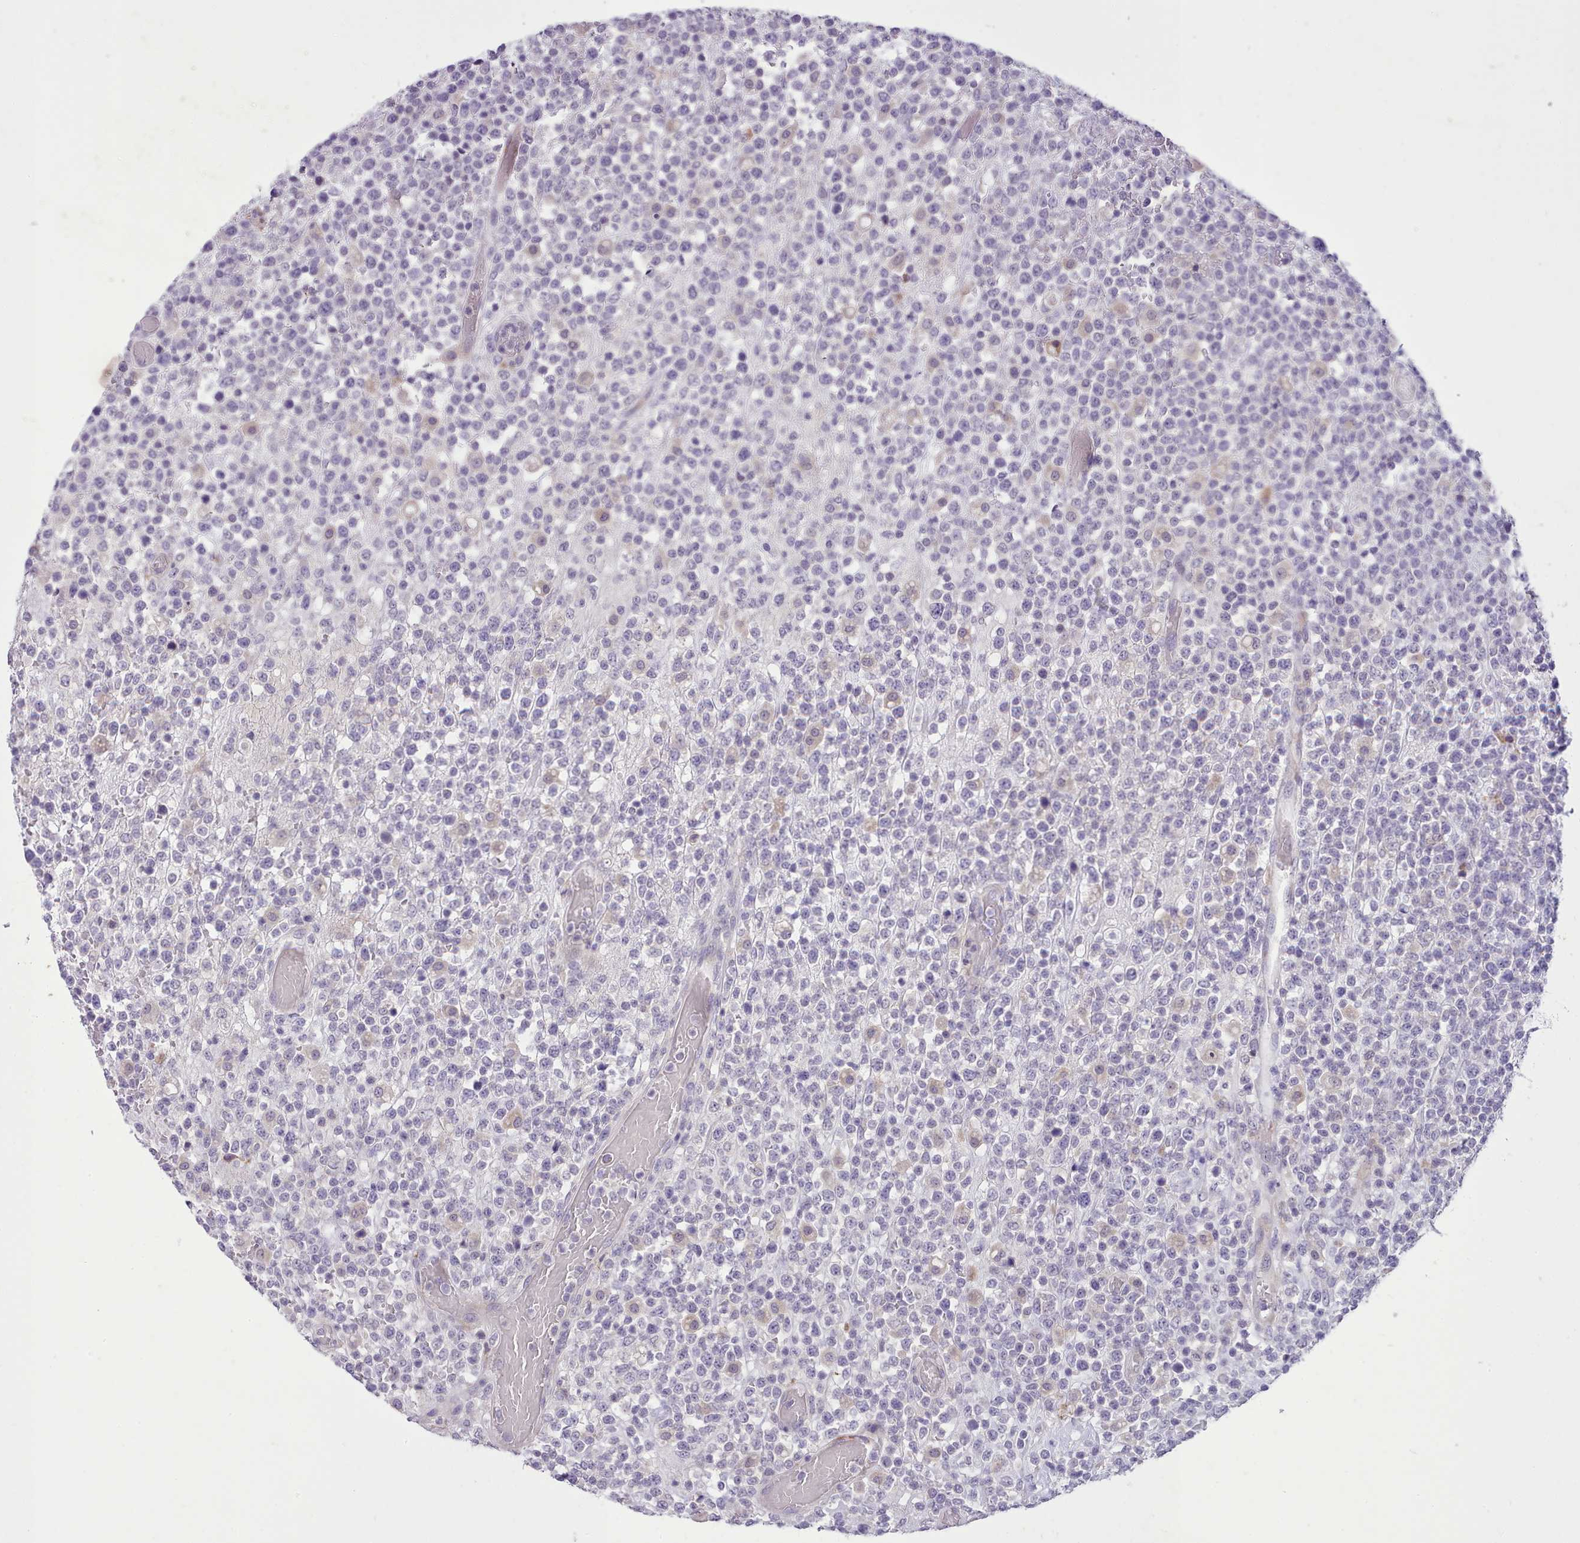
{"staining": {"intensity": "negative", "quantity": "none", "location": "none"}, "tissue": "lymphoma", "cell_type": "Tumor cells", "image_type": "cancer", "snomed": [{"axis": "morphology", "description": "Malignant lymphoma, non-Hodgkin's type, High grade"}, {"axis": "topography", "description": "Colon"}], "caption": "Photomicrograph shows no protein expression in tumor cells of high-grade malignant lymphoma, non-Hodgkin's type tissue.", "gene": "FAM83E", "patient": {"sex": "female", "age": 53}}